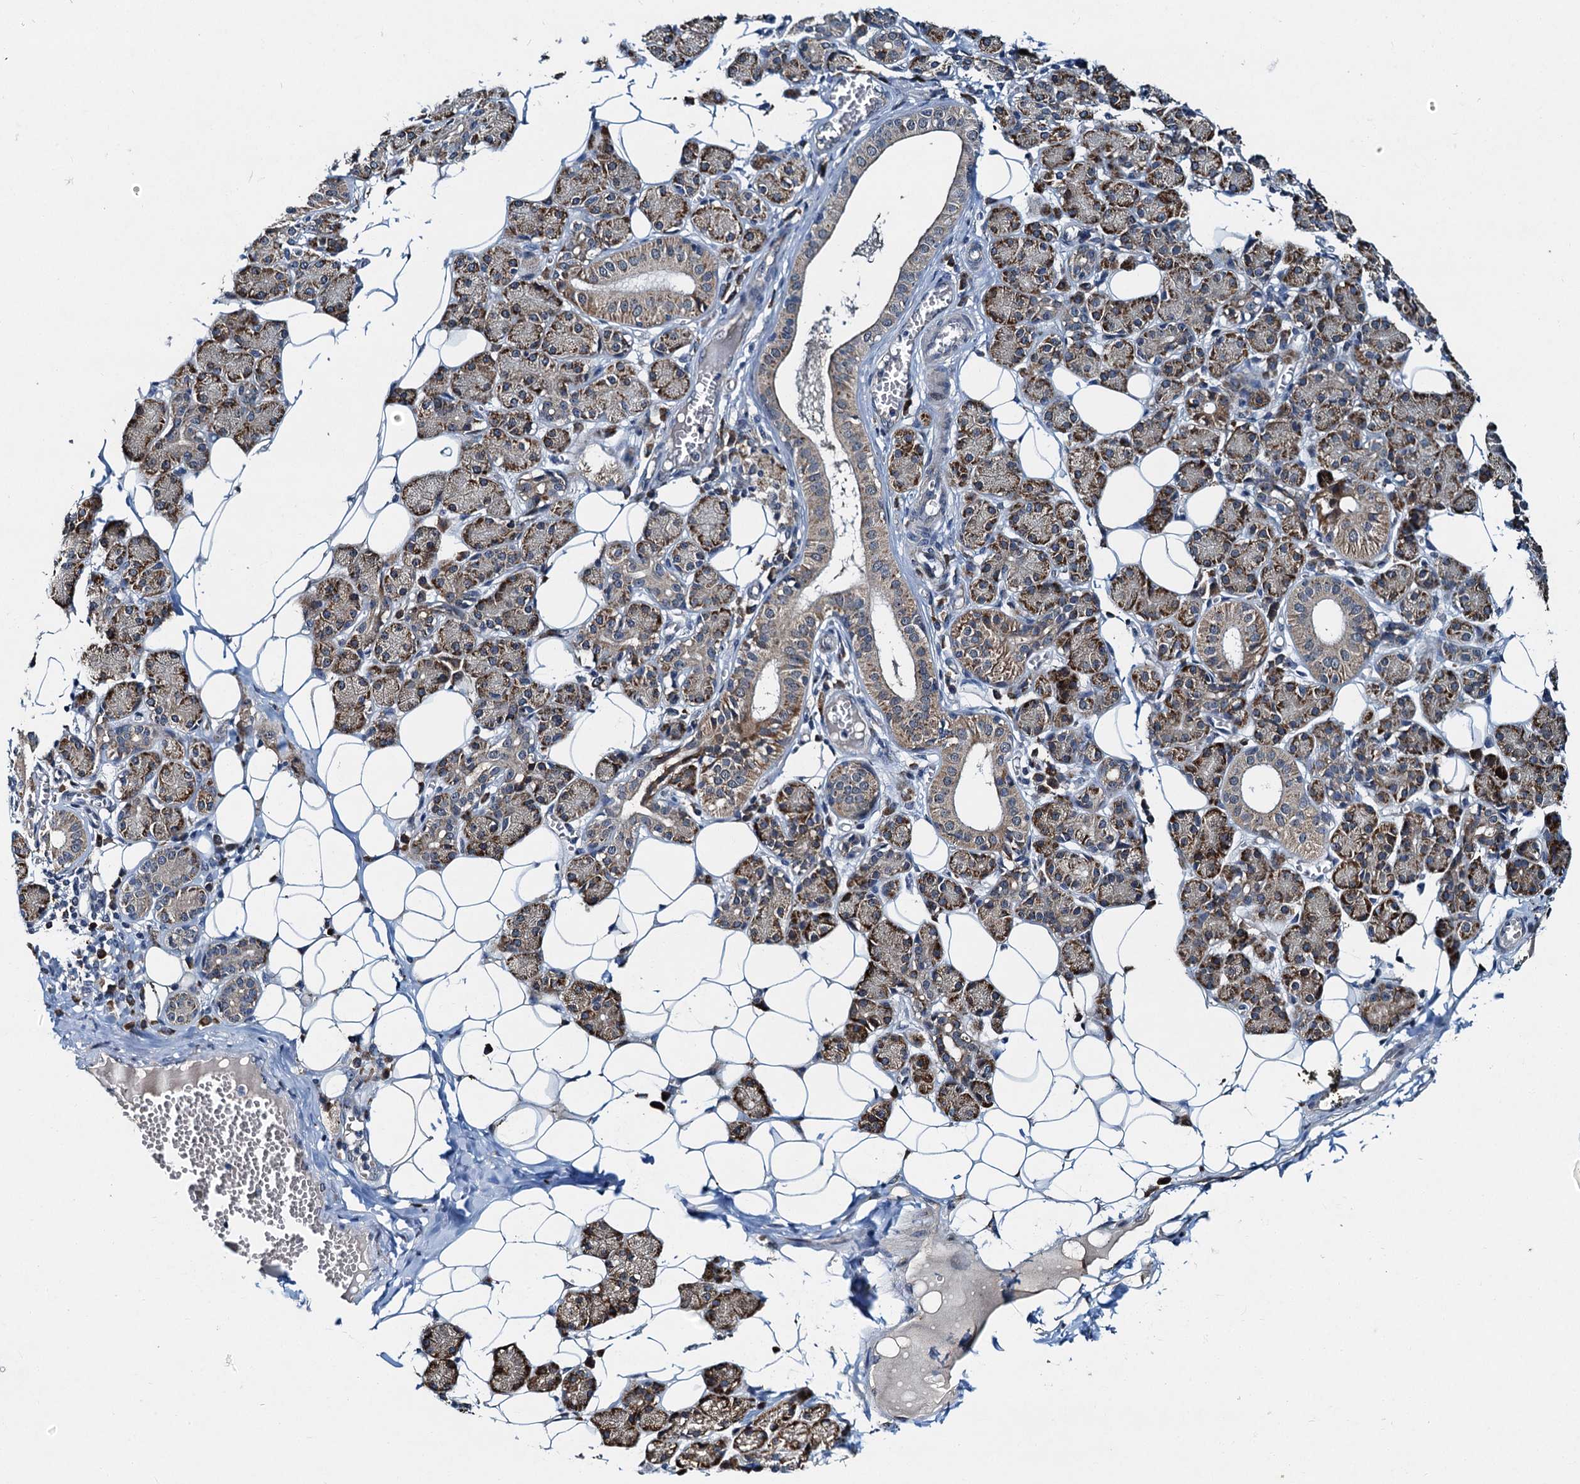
{"staining": {"intensity": "strong", "quantity": "25%-75%", "location": "cytoplasmic/membranous"}, "tissue": "salivary gland", "cell_type": "Glandular cells", "image_type": "normal", "snomed": [{"axis": "morphology", "description": "Normal tissue, NOS"}, {"axis": "topography", "description": "Salivary gland"}], "caption": "Immunohistochemical staining of normal salivary gland reveals 25%-75% levels of strong cytoplasmic/membranous protein positivity in approximately 25%-75% of glandular cells. (DAB = brown stain, brightfield microscopy at high magnification).", "gene": "DNAJC21", "patient": {"sex": "female", "age": 33}}